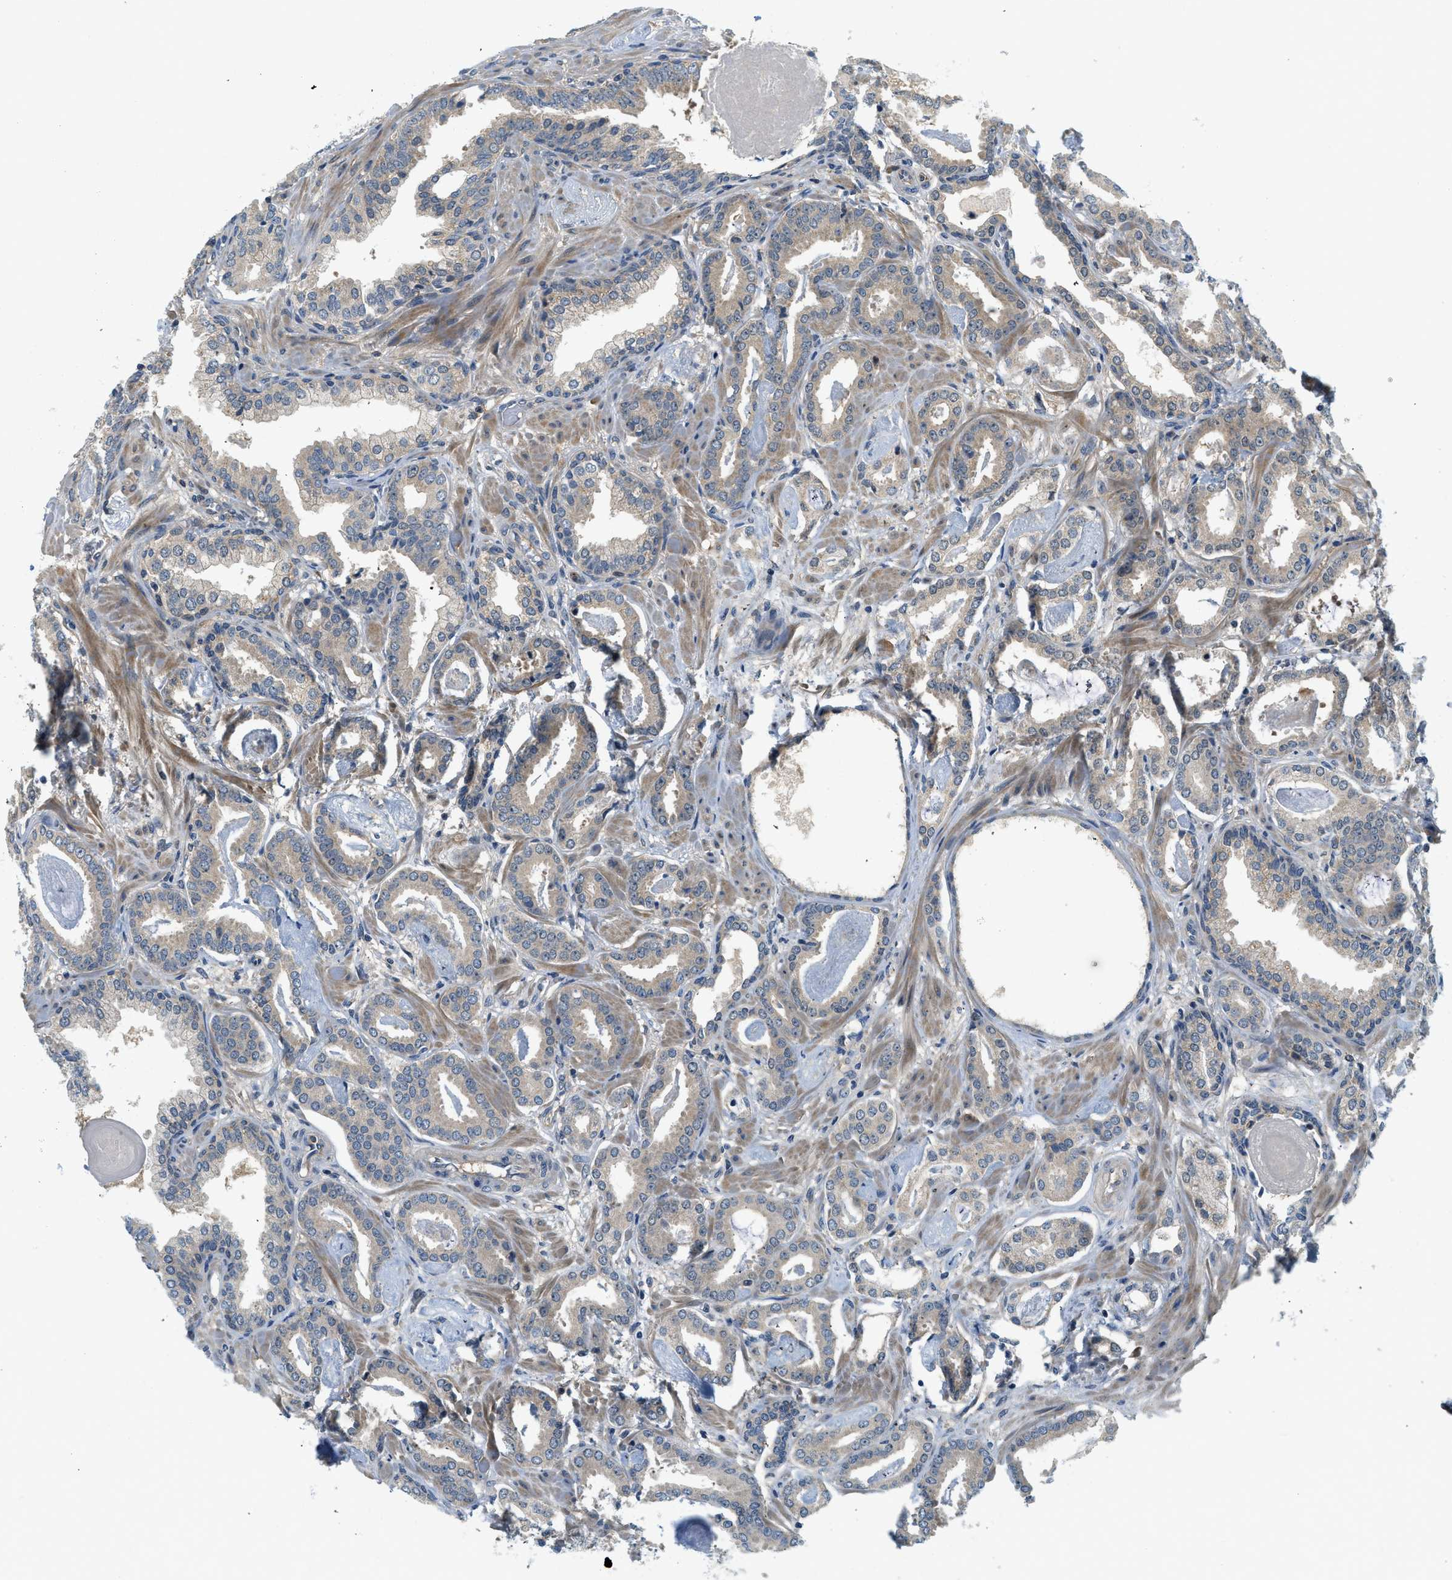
{"staining": {"intensity": "weak", "quantity": ">75%", "location": "cytoplasmic/membranous"}, "tissue": "prostate cancer", "cell_type": "Tumor cells", "image_type": "cancer", "snomed": [{"axis": "morphology", "description": "Adenocarcinoma, Low grade"}, {"axis": "topography", "description": "Prostate"}], "caption": "This photomicrograph shows immunohistochemistry (IHC) staining of prostate low-grade adenocarcinoma, with low weak cytoplasmic/membranous positivity in approximately >75% of tumor cells.", "gene": "KCNK1", "patient": {"sex": "male", "age": 53}}